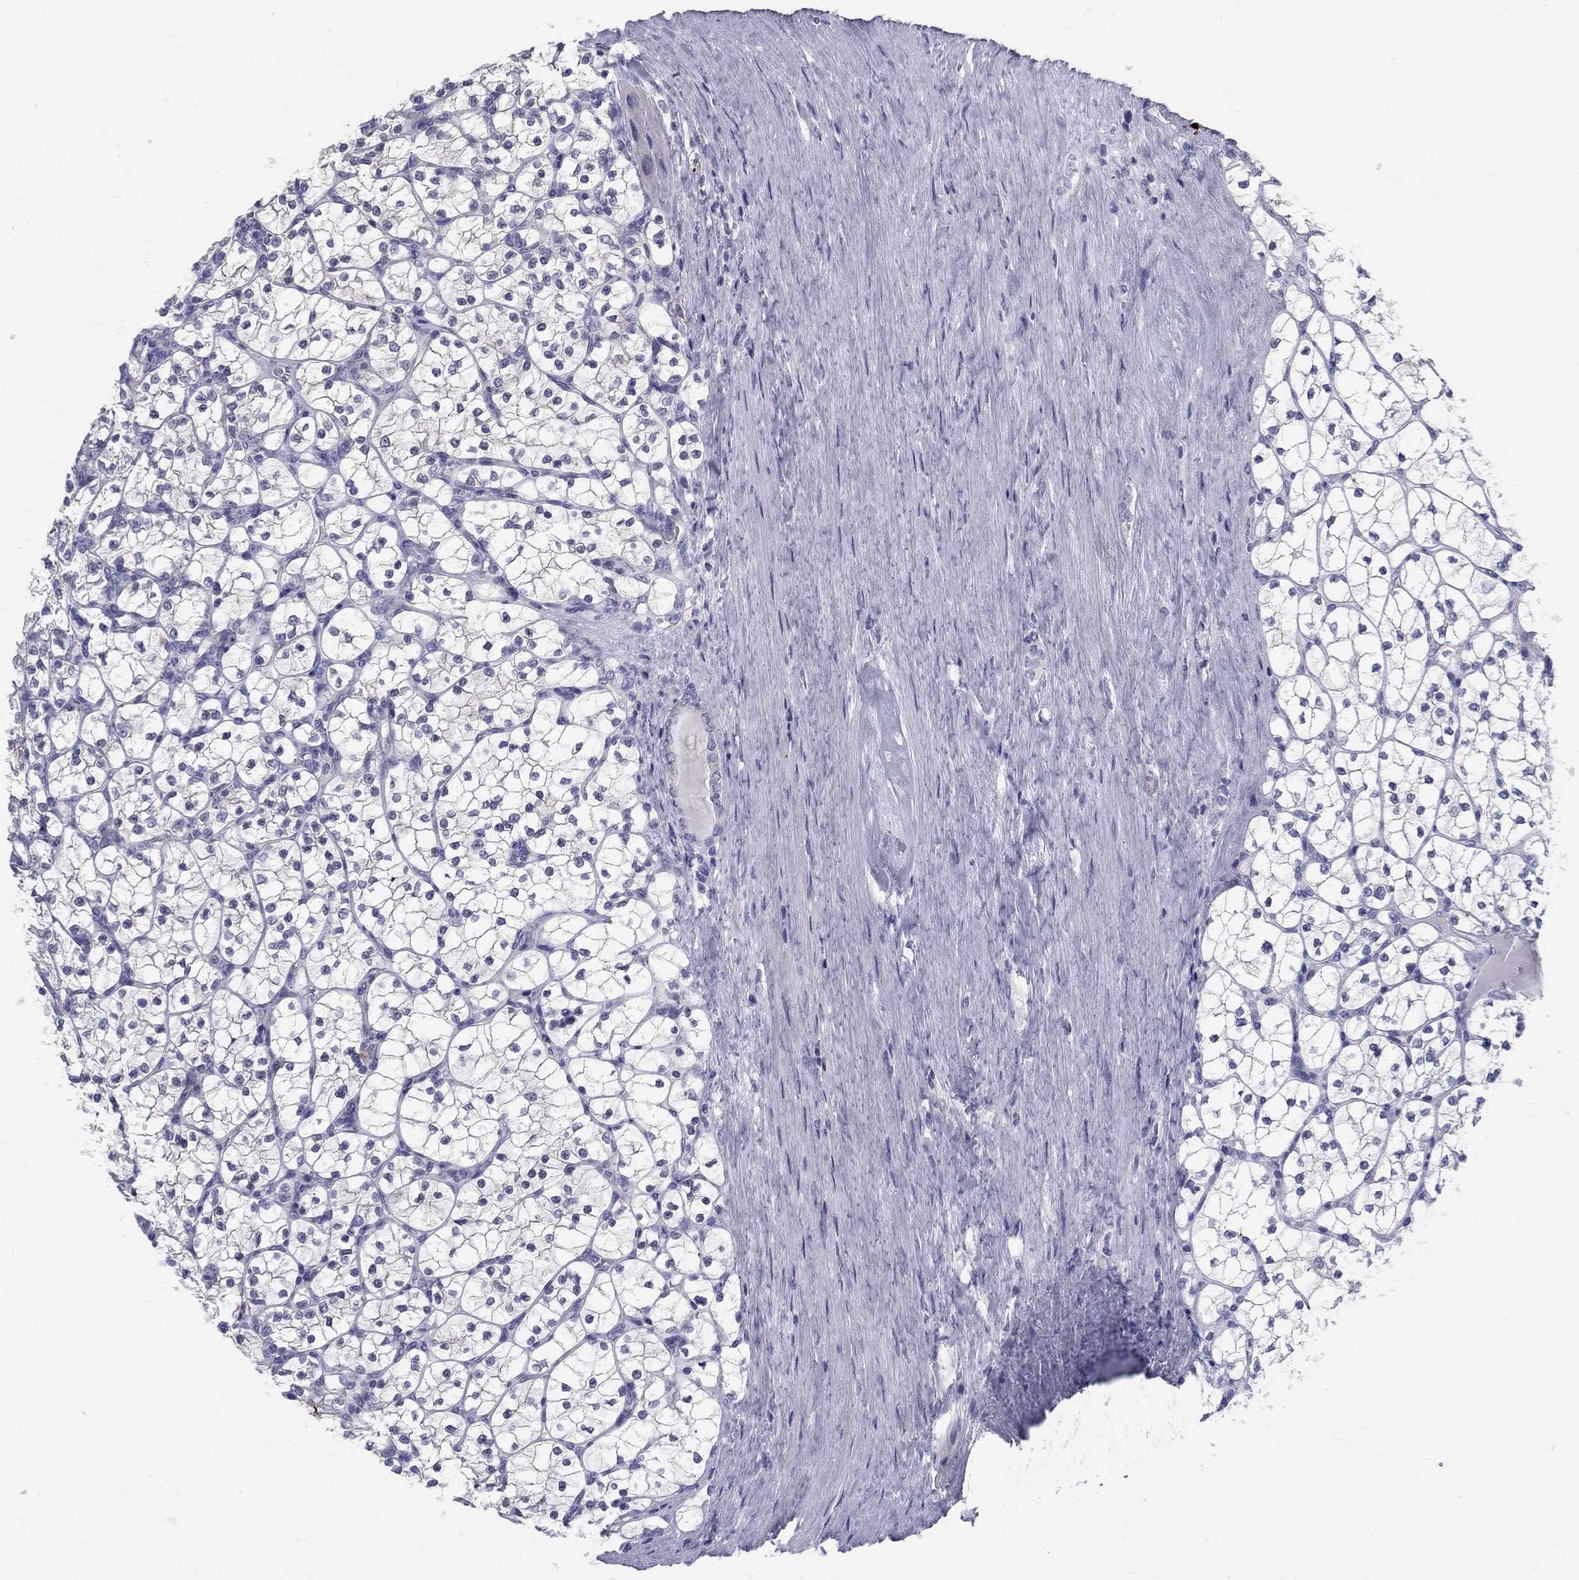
{"staining": {"intensity": "negative", "quantity": "none", "location": "none"}, "tissue": "renal cancer", "cell_type": "Tumor cells", "image_type": "cancer", "snomed": [{"axis": "morphology", "description": "Adenocarcinoma, NOS"}, {"axis": "topography", "description": "Kidney"}], "caption": "DAB (3,3'-diaminobenzidine) immunohistochemical staining of renal cancer demonstrates no significant positivity in tumor cells.", "gene": "TP53TG5", "patient": {"sex": "female", "age": 89}}